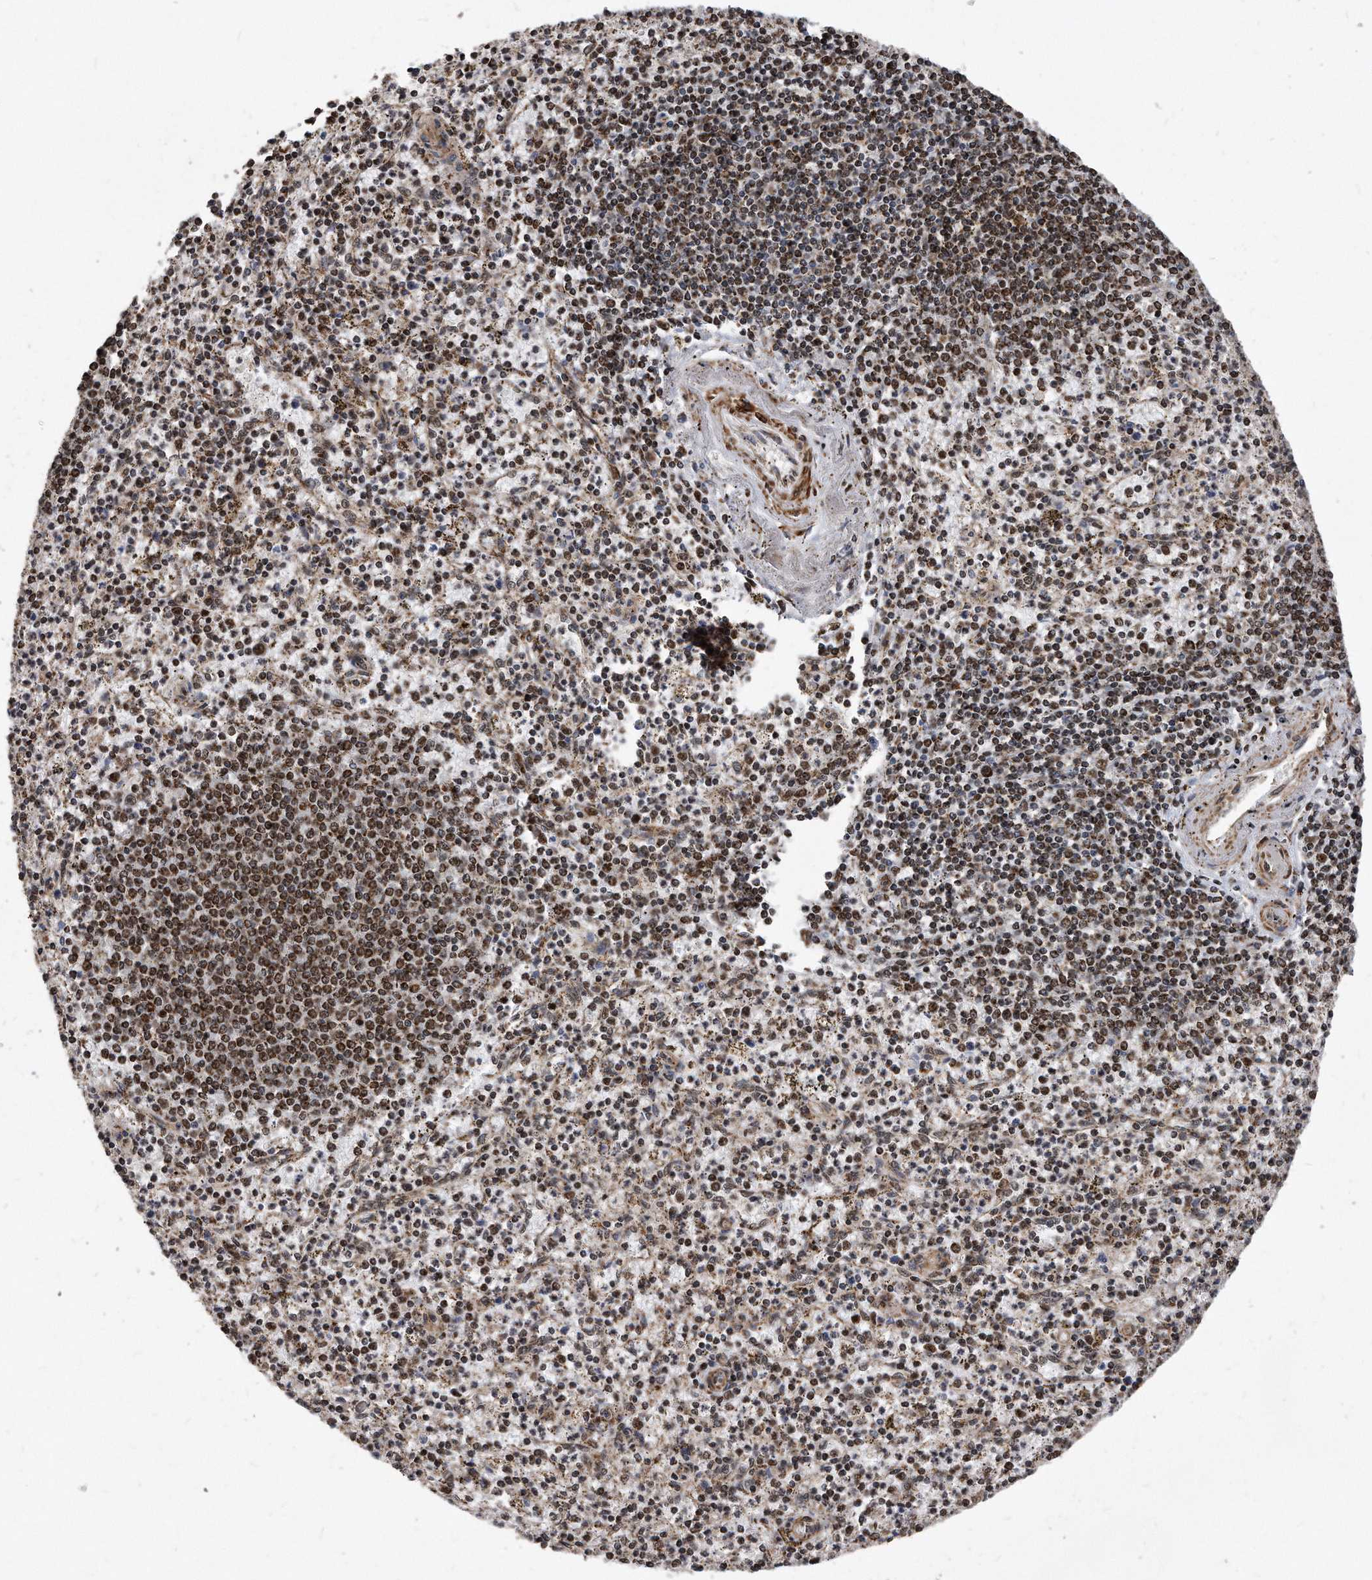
{"staining": {"intensity": "moderate", "quantity": "25%-75%", "location": "cytoplasmic/membranous,nuclear"}, "tissue": "spleen", "cell_type": "Cells in red pulp", "image_type": "normal", "snomed": [{"axis": "morphology", "description": "Normal tissue, NOS"}, {"axis": "topography", "description": "Spleen"}], "caption": "Spleen stained for a protein (brown) demonstrates moderate cytoplasmic/membranous,nuclear positive positivity in approximately 25%-75% of cells in red pulp.", "gene": "DUSP22", "patient": {"sex": "male", "age": 72}}